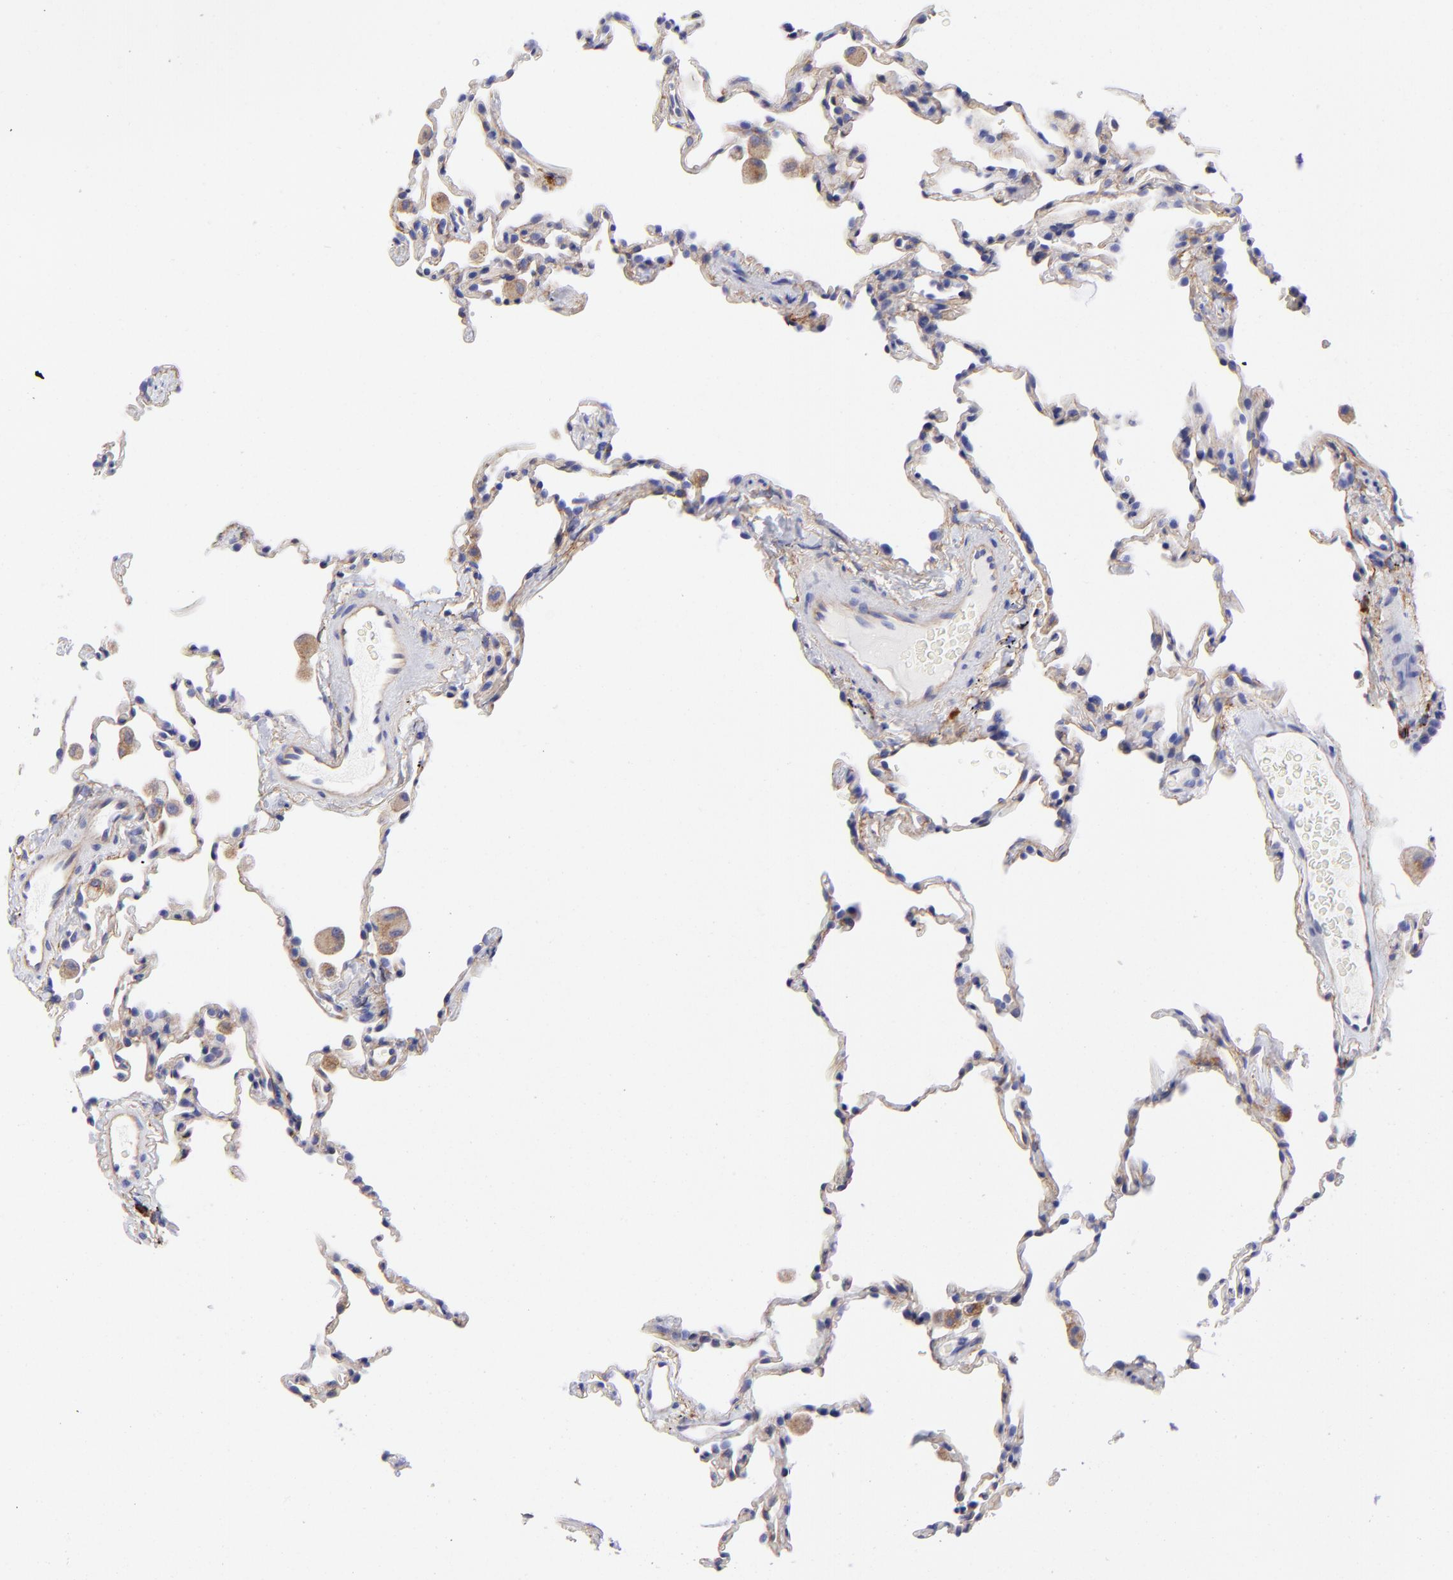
{"staining": {"intensity": "weak", "quantity": "25%-75%", "location": "cytoplasmic/membranous"}, "tissue": "lung", "cell_type": "Alveolar cells", "image_type": "normal", "snomed": [{"axis": "morphology", "description": "Normal tissue, NOS"}, {"axis": "morphology", "description": "Soft tissue tumor metastatic"}, {"axis": "topography", "description": "Lung"}], "caption": "This photomicrograph shows immunohistochemistry (IHC) staining of normal lung, with low weak cytoplasmic/membranous positivity in approximately 25%-75% of alveolar cells.", "gene": "PPFIBP1", "patient": {"sex": "male", "age": 59}}